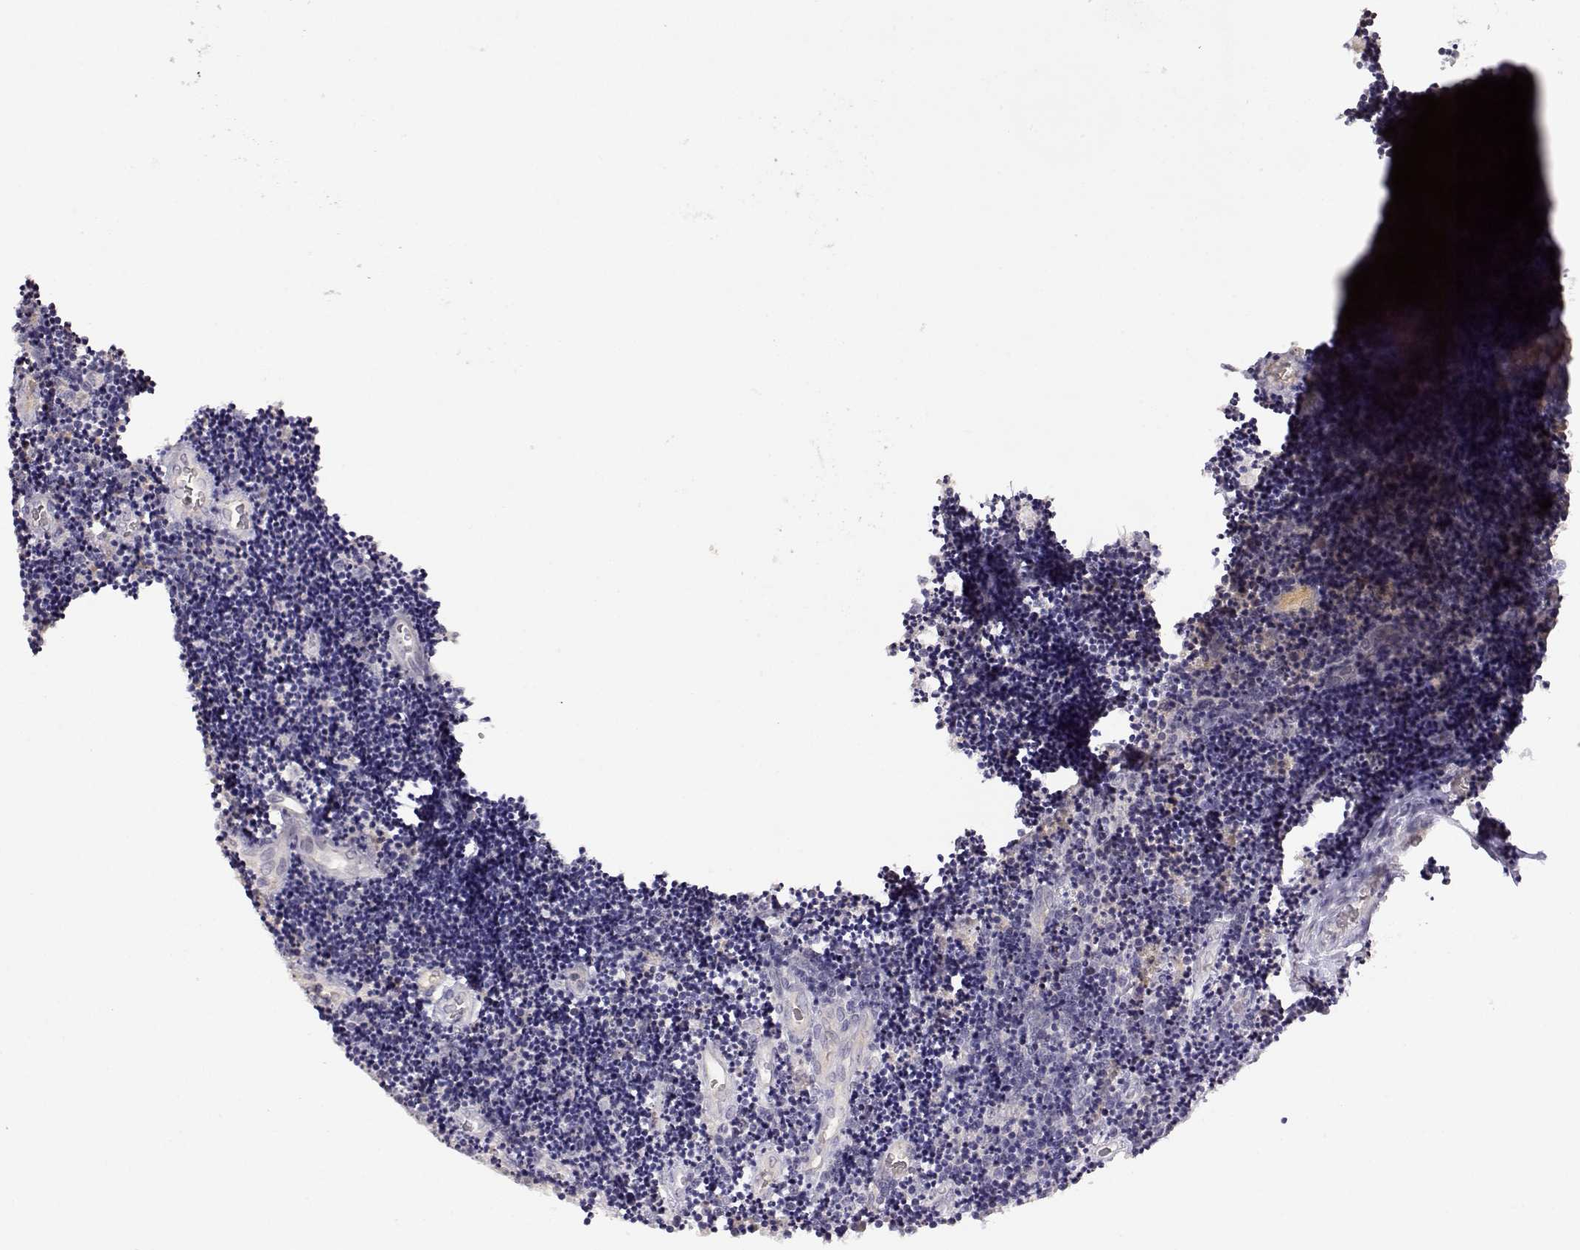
{"staining": {"intensity": "negative", "quantity": "none", "location": "none"}, "tissue": "lymphoma", "cell_type": "Tumor cells", "image_type": "cancer", "snomed": [{"axis": "morphology", "description": "Malignant lymphoma, non-Hodgkin's type, Low grade"}, {"axis": "topography", "description": "Brain"}], "caption": "Immunohistochemistry (IHC) photomicrograph of human low-grade malignant lymphoma, non-Hodgkin's type stained for a protein (brown), which exhibits no positivity in tumor cells.", "gene": "TACR1", "patient": {"sex": "female", "age": 66}}